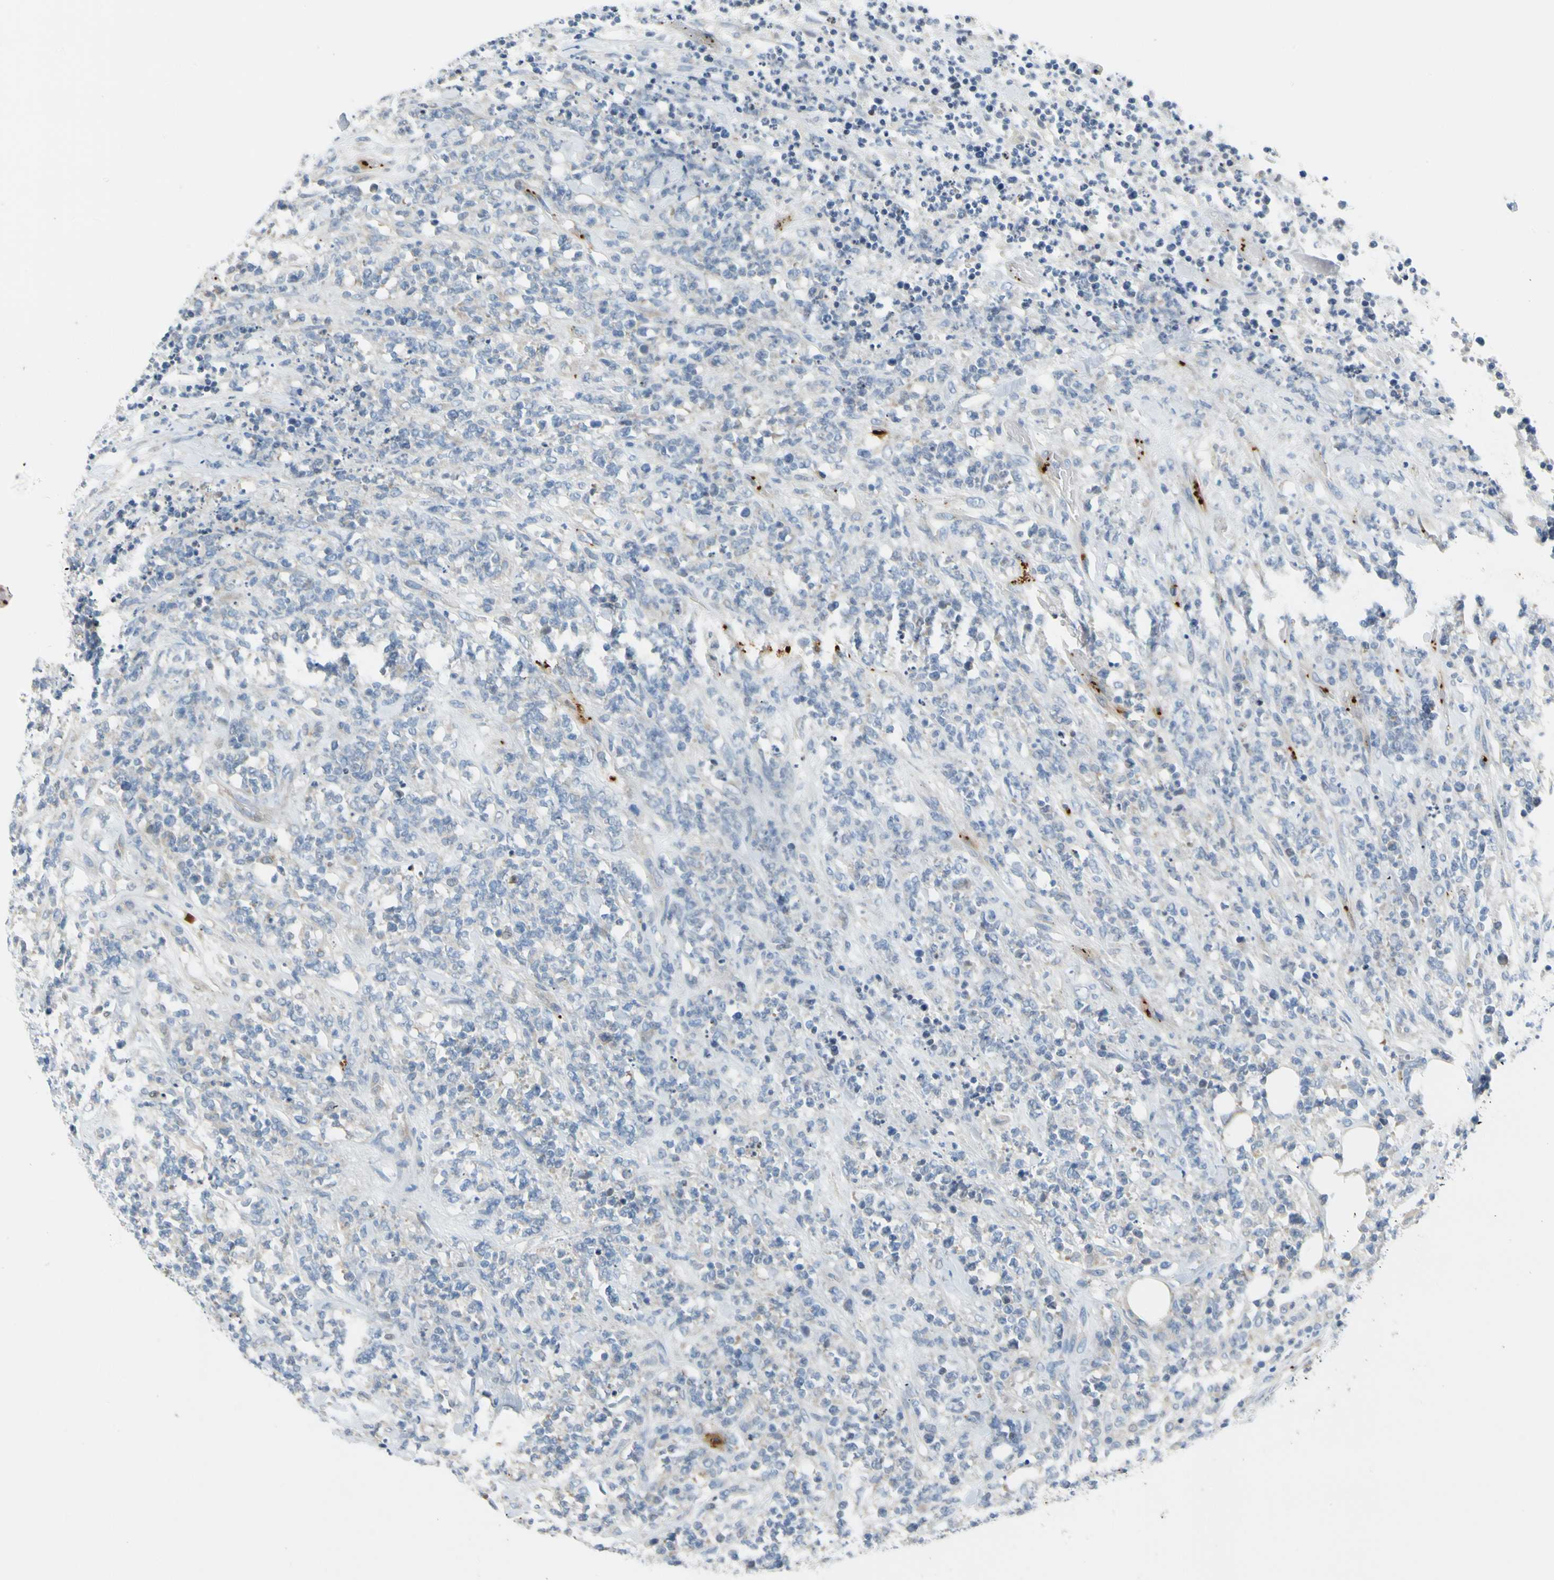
{"staining": {"intensity": "negative", "quantity": "none", "location": "none"}, "tissue": "lymphoma", "cell_type": "Tumor cells", "image_type": "cancer", "snomed": [{"axis": "morphology", "description": "Malignant lymphoma, non-Hodgkin's type, High grade"}, {"axis": "topography", "description": "Soft tissue"}], "caption": "Protein analysis of high-grade malignant lymphoma, non-Hodgkin's type displays no significant positivity in tumor cells.", "gene": "PPBP", "patient": {"sex": "male", "age": 18}}